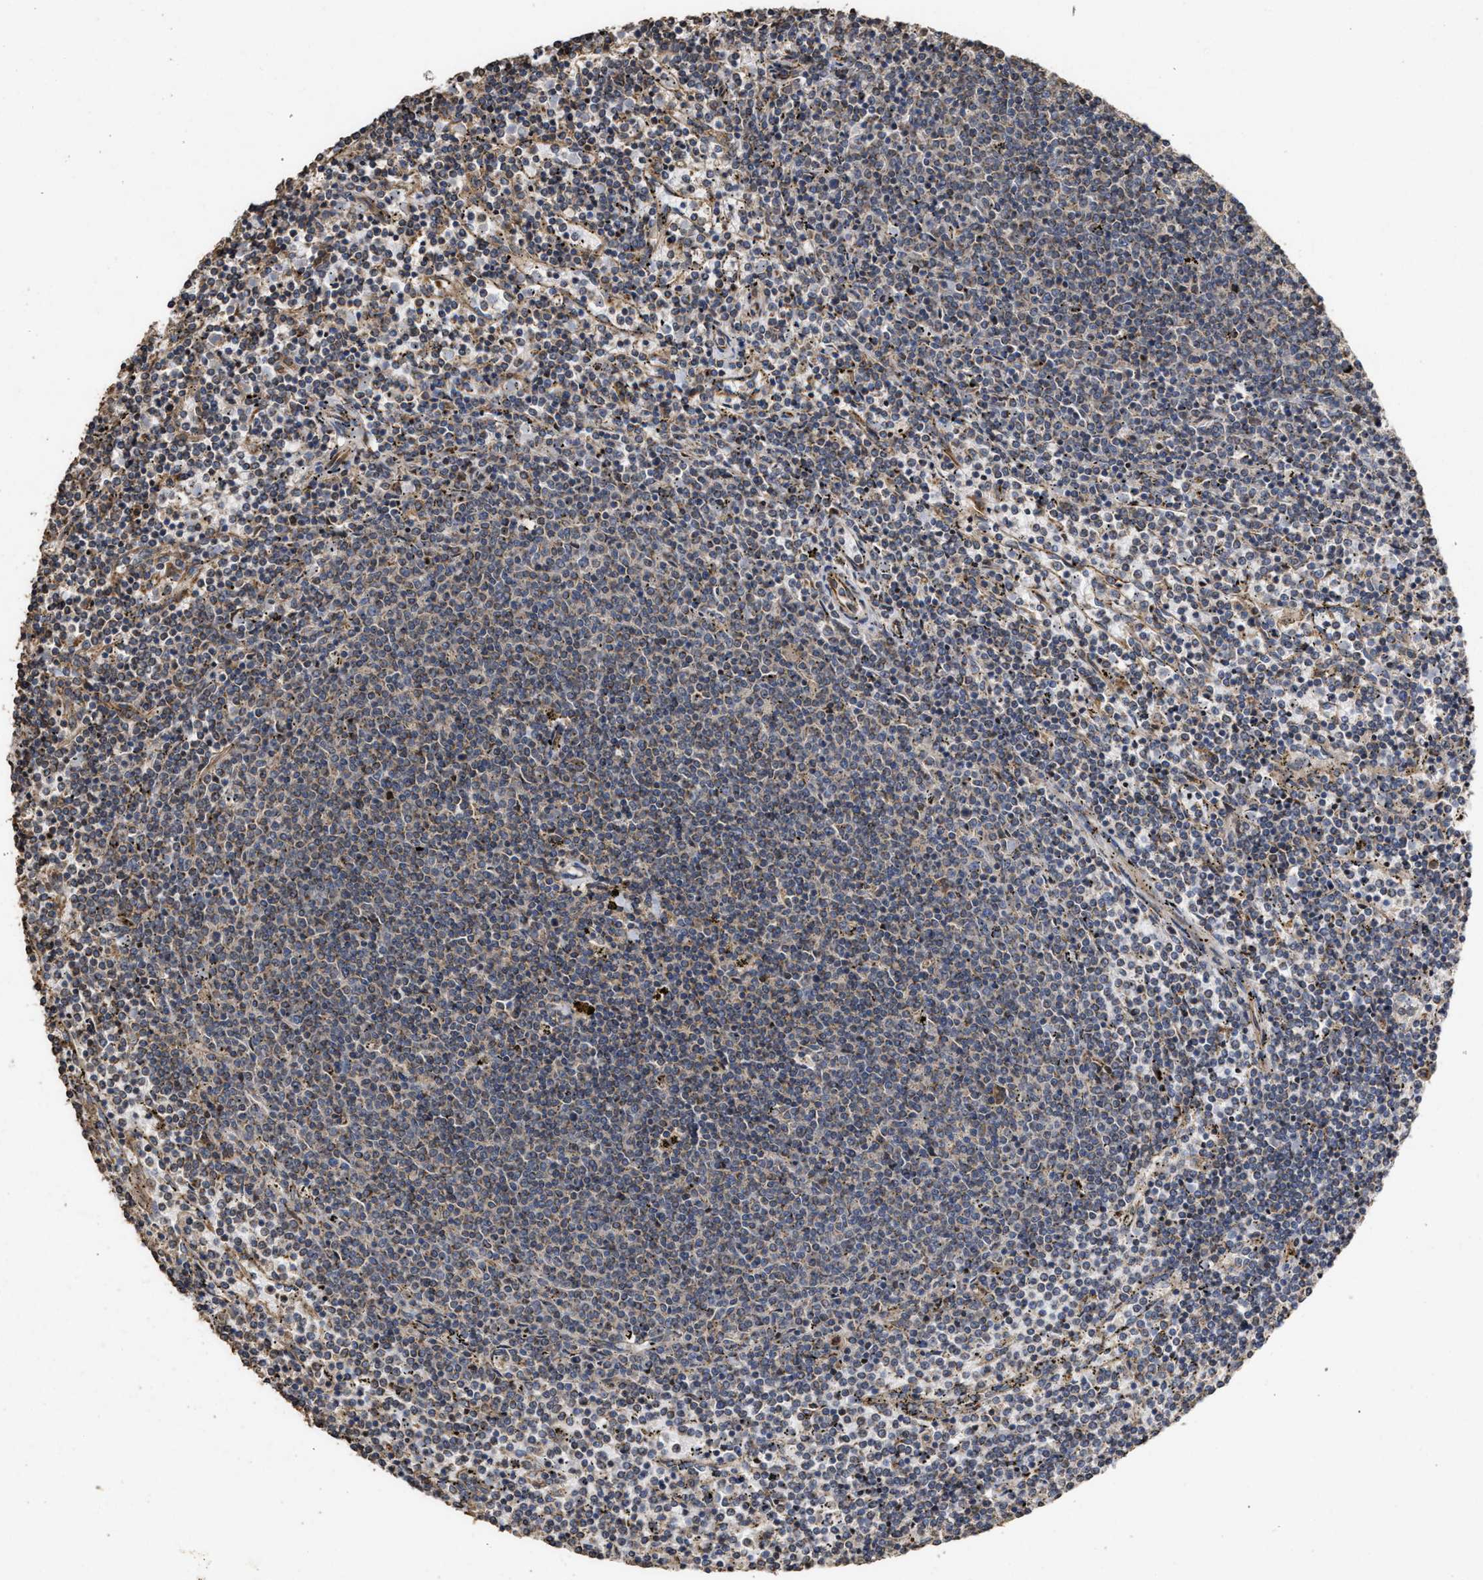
{"staining": {"intensity": "negative", "quantity": "none", "location": "none"}, "tissue": "lymphoma", "cell_type": "Tumor cells", "image_type": "cancer", "snomed": [{"axis": "morphology", "description": "Malignant lymphoma, non-Hodgkin's type, Low grade"}, {"axis": "topography", "description": "Spleen"}], "caption": "An immunohistochemistry histopathology image of malignant lymphoma, non-Hodgkin's type (low-grade) is shown. There is no staining in tumor cells of malignant lymphoma, non-Hodgkin's type (low-grade).", "gene": "NAV1", "patient": {"sex": "female", "age": 50}}